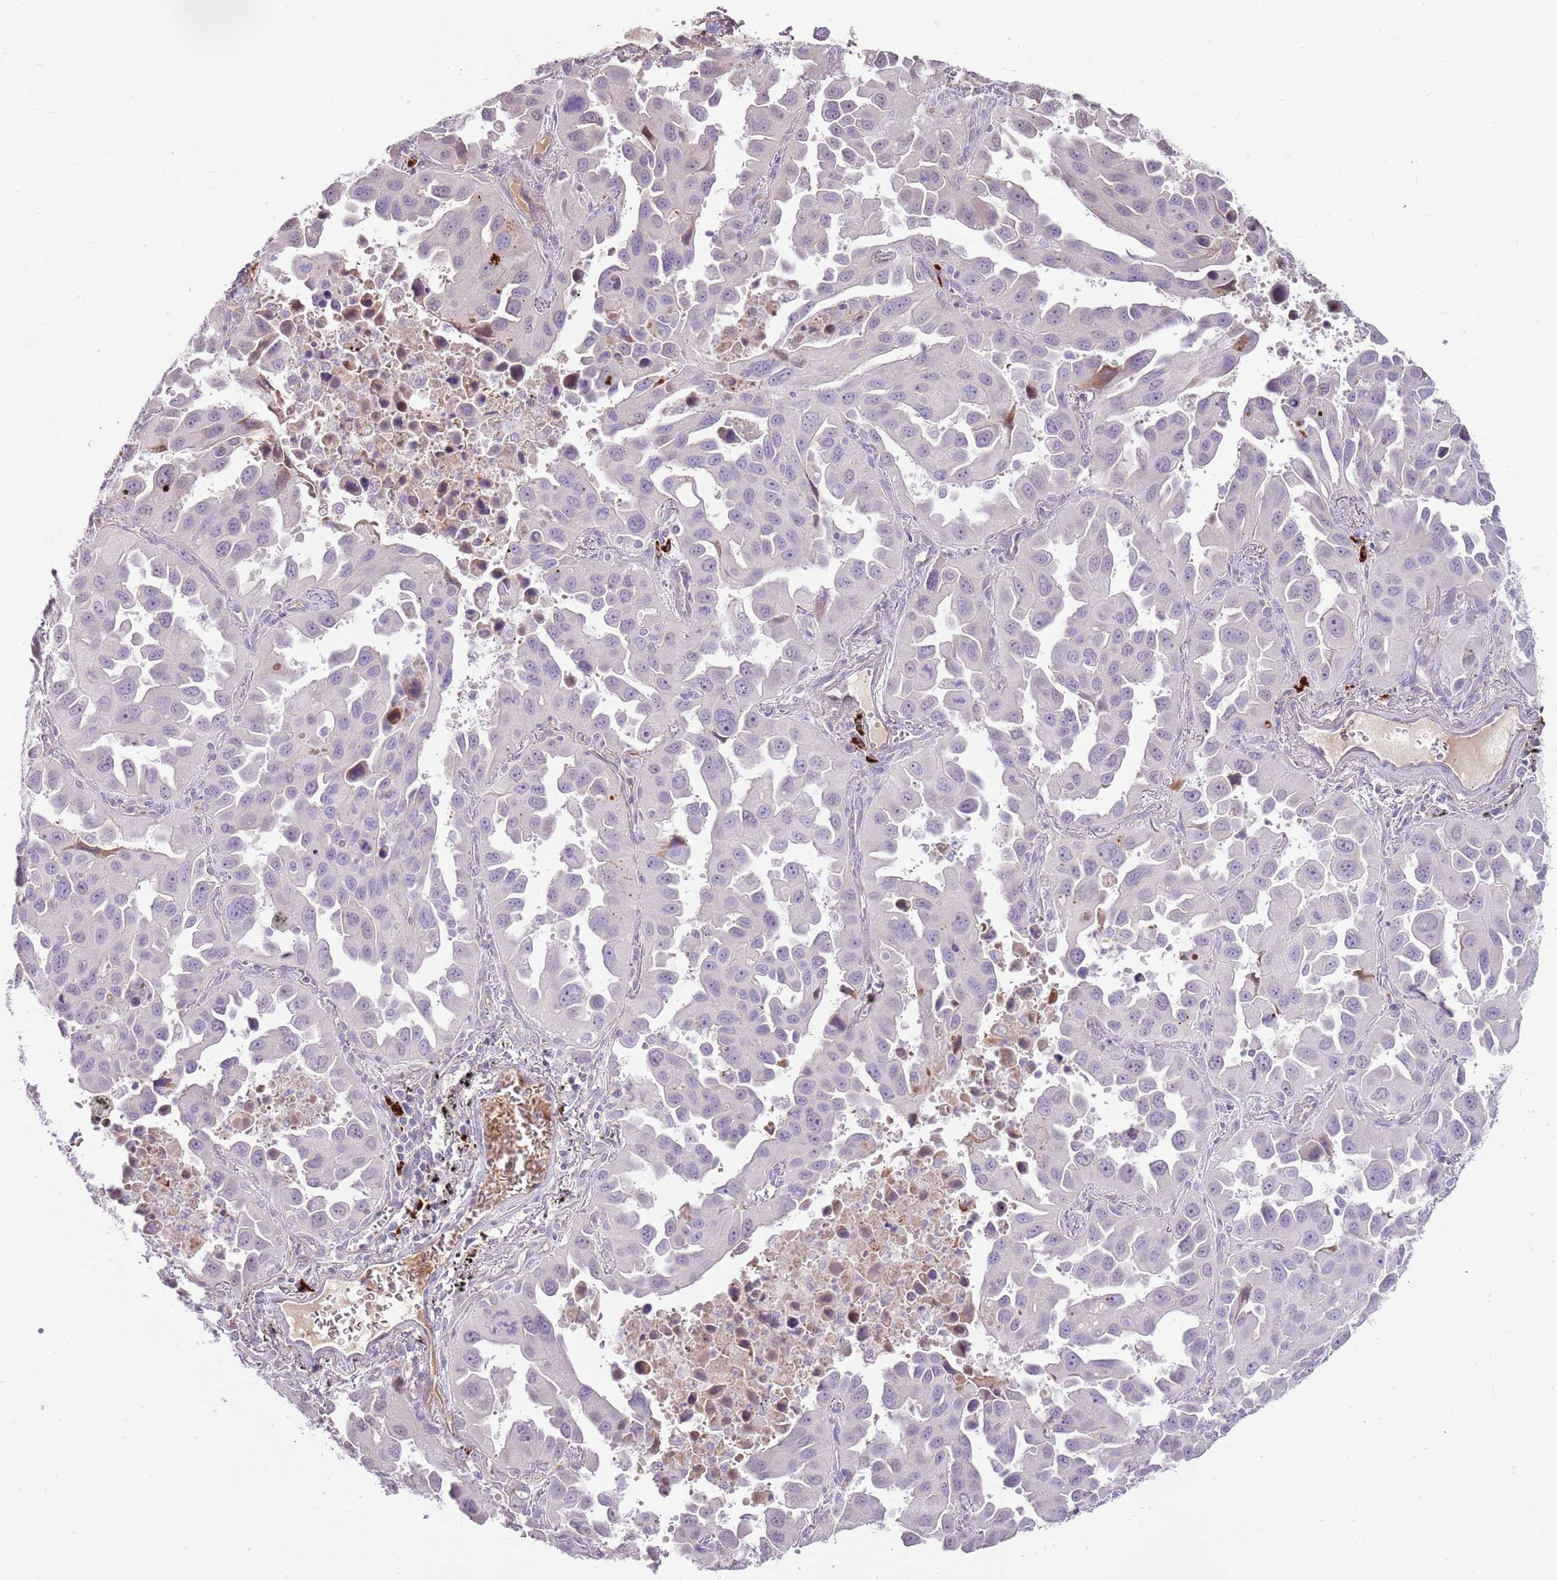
{"staining": {"intensity": "negative", "quantity": "none", "location": "none"}, "tissue": "lung cancer", "cell_type": "Tumor cells", "image_type": "cancer", "snomed": [{"axis": "morphology", "description": "Adenocarcinoma, NOS"}, {"axis": "topography", "description": "Lung"}], "caption": "This micrograph is of lung cancer stained with immunohistochemistry to label a protein in brown with the nuclei are counter-stained blue. There is no expression in tumor cells.", "gene": "MCUB", "patient": {"sex": "male", "age": 66}}